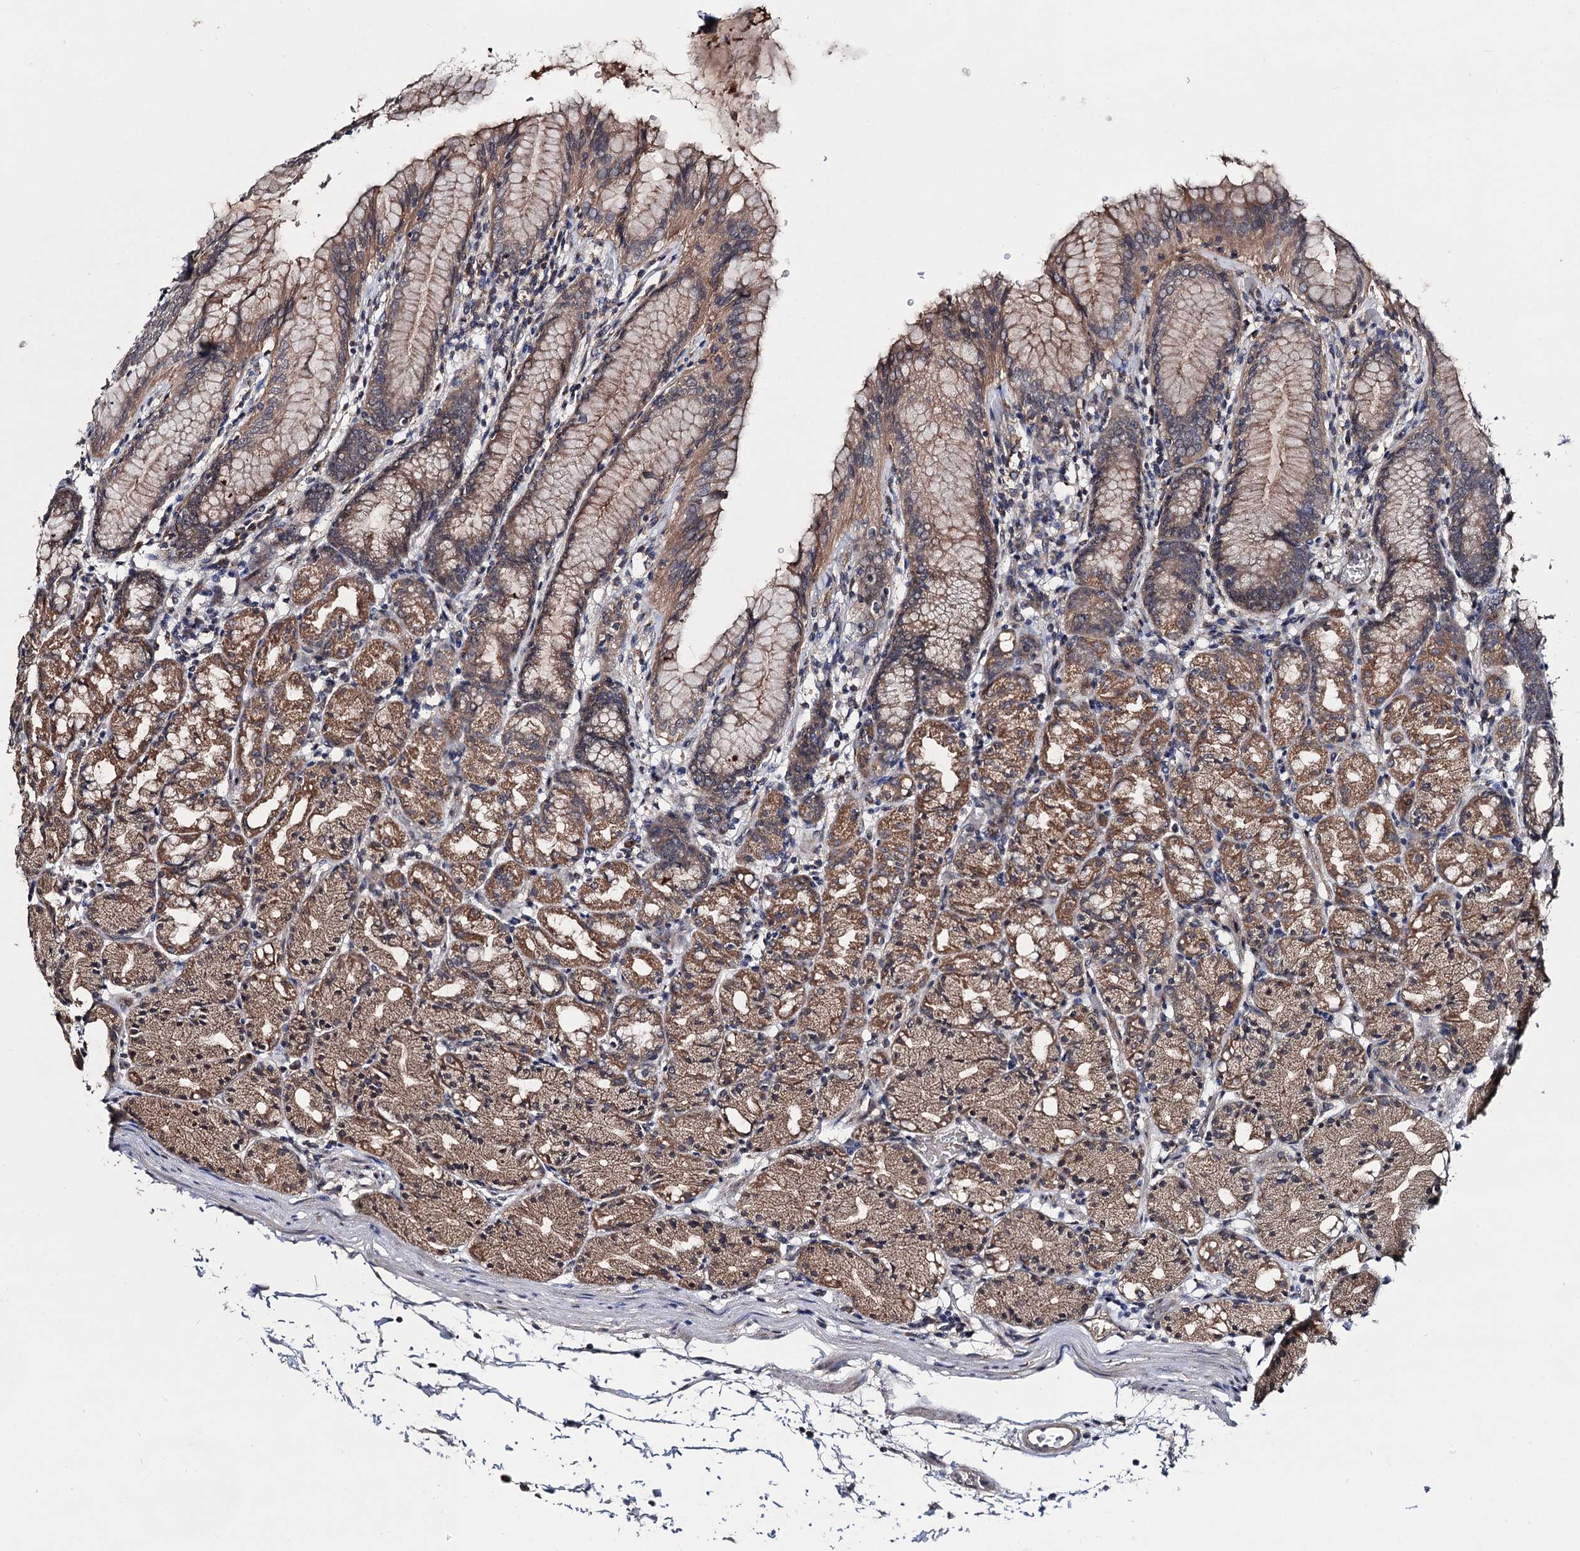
{"staining": {"intensity": "moderate", "quantity": ">75%", "location": "cytoplasmic/membranous"}, "tissue": "stomach", "cell_type": "Glandular cells", "image_type": "normal", "snomed": [{"axis": "morphology", "description": "Normal tissue, NOS"}, {"axis": "topography", "description": "Stomach, upper"}], "caption": "Approximately >75% of glandular cells in unremarkable stomach display moderate cytoplasmic/membranous protein expression as visualized by brown immunohistochemical staining.", "gene": "VPS37D", "patient": {"sex": "male", "age": 48}}